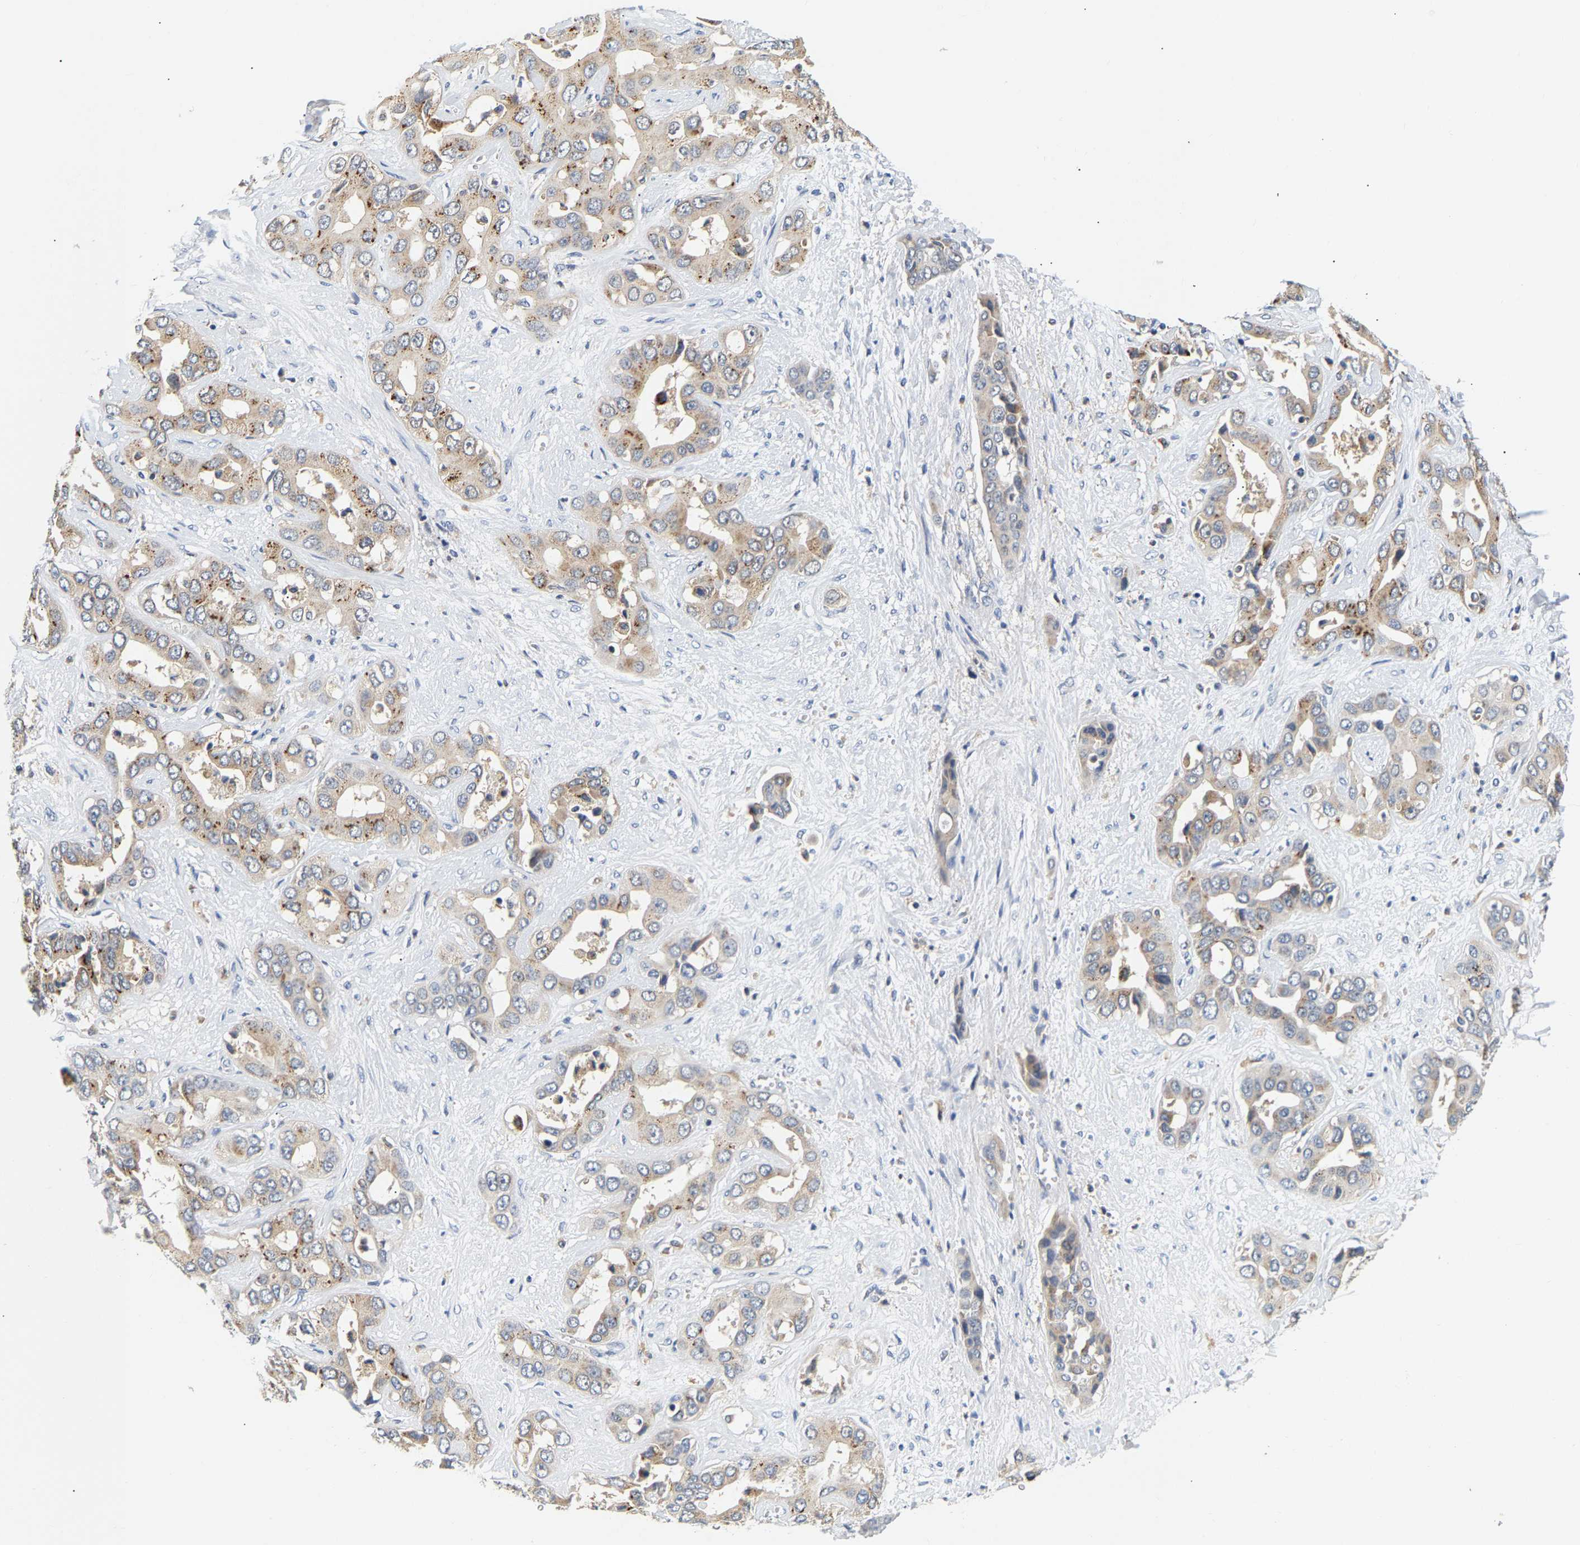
{"staining": {"intensity": "weak", "quantity": ">75%", "location": "cytoplasmic/membranous"}, "tissue": "liver cancer", "cell_type": "Tumor cells", "image_type": "cancer", "snomed": [{"axis": "morphology", "description": "Cholangiocarcinoma"}, {"axis": "topography", "description": "Liver"}], "caption": "Immunohistochemistry (IHC) of liver cancer (cholangiocarcinoma) demonstrates low levels of weak cytoplasmic/membranous positivity in about >75% of tumor cells. (Brightfield microscopy of DAB IHC at high magnification).", "gene": "PPID", "patient": {"sex": "female", "age": 52}}